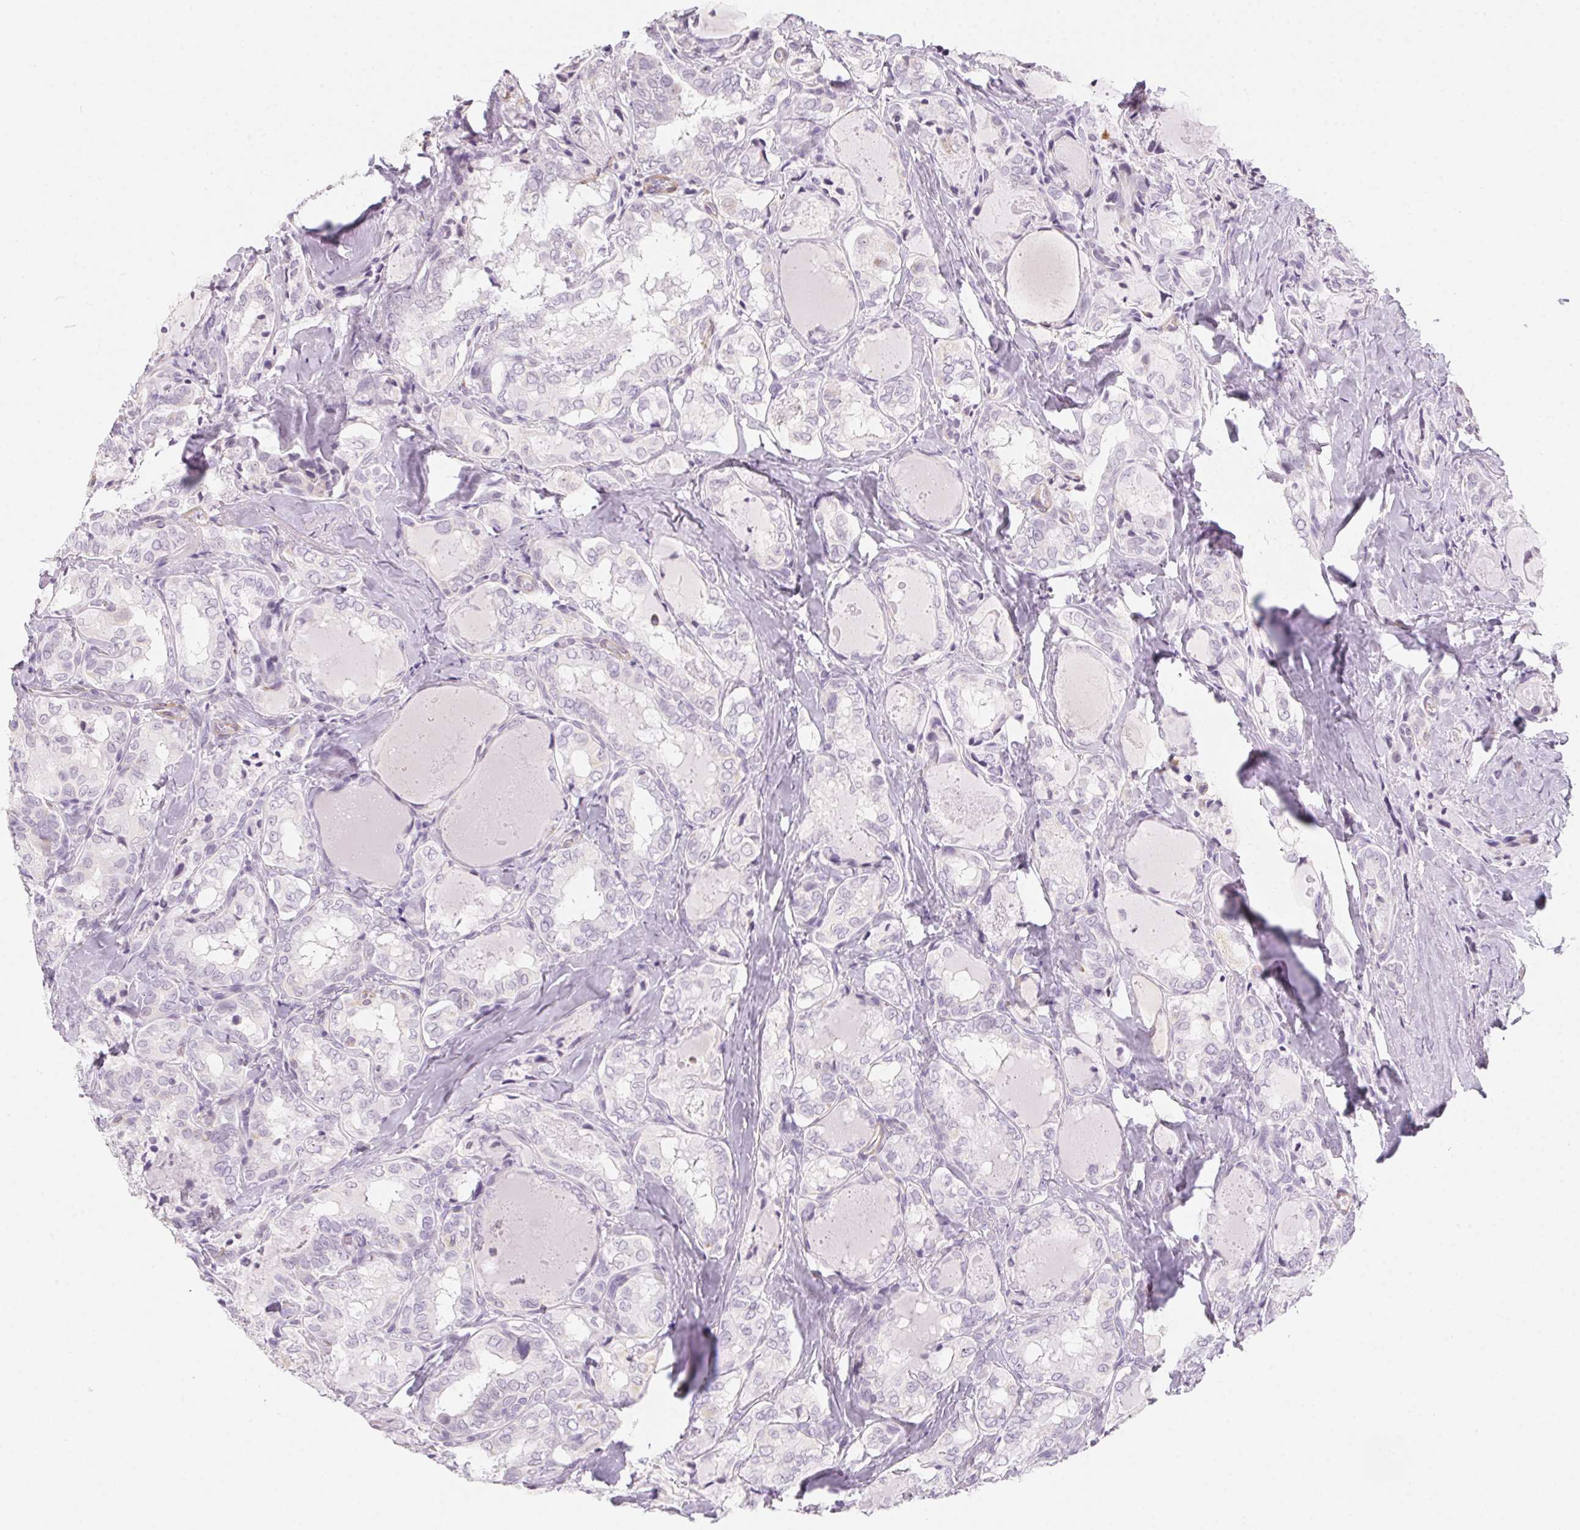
{"staining": {"intensity": "negative", "quantity": "none", "location": "none"}, "tissue": "thyroid cancer", "cell_type": "Tumor cells", "image_type": "cancer", "snomed": [{"axis": "morphology", "description": "Papillary adenocarcinoma, NOS"}, {"axis": "topography", "description": "Thyroid gland"}], "caption": "The immunohistochemistry (IHC) histopathology image has no significant expression in tumor cells of thyroid cancer (papillary adenocarcinoma) tissue. (DAB (3,3'-diaminobenzidine) immunohistochemistry (IHC), high magnification).", "gene": "PRPH", "patient": {"sex": "female", "age": 75}}